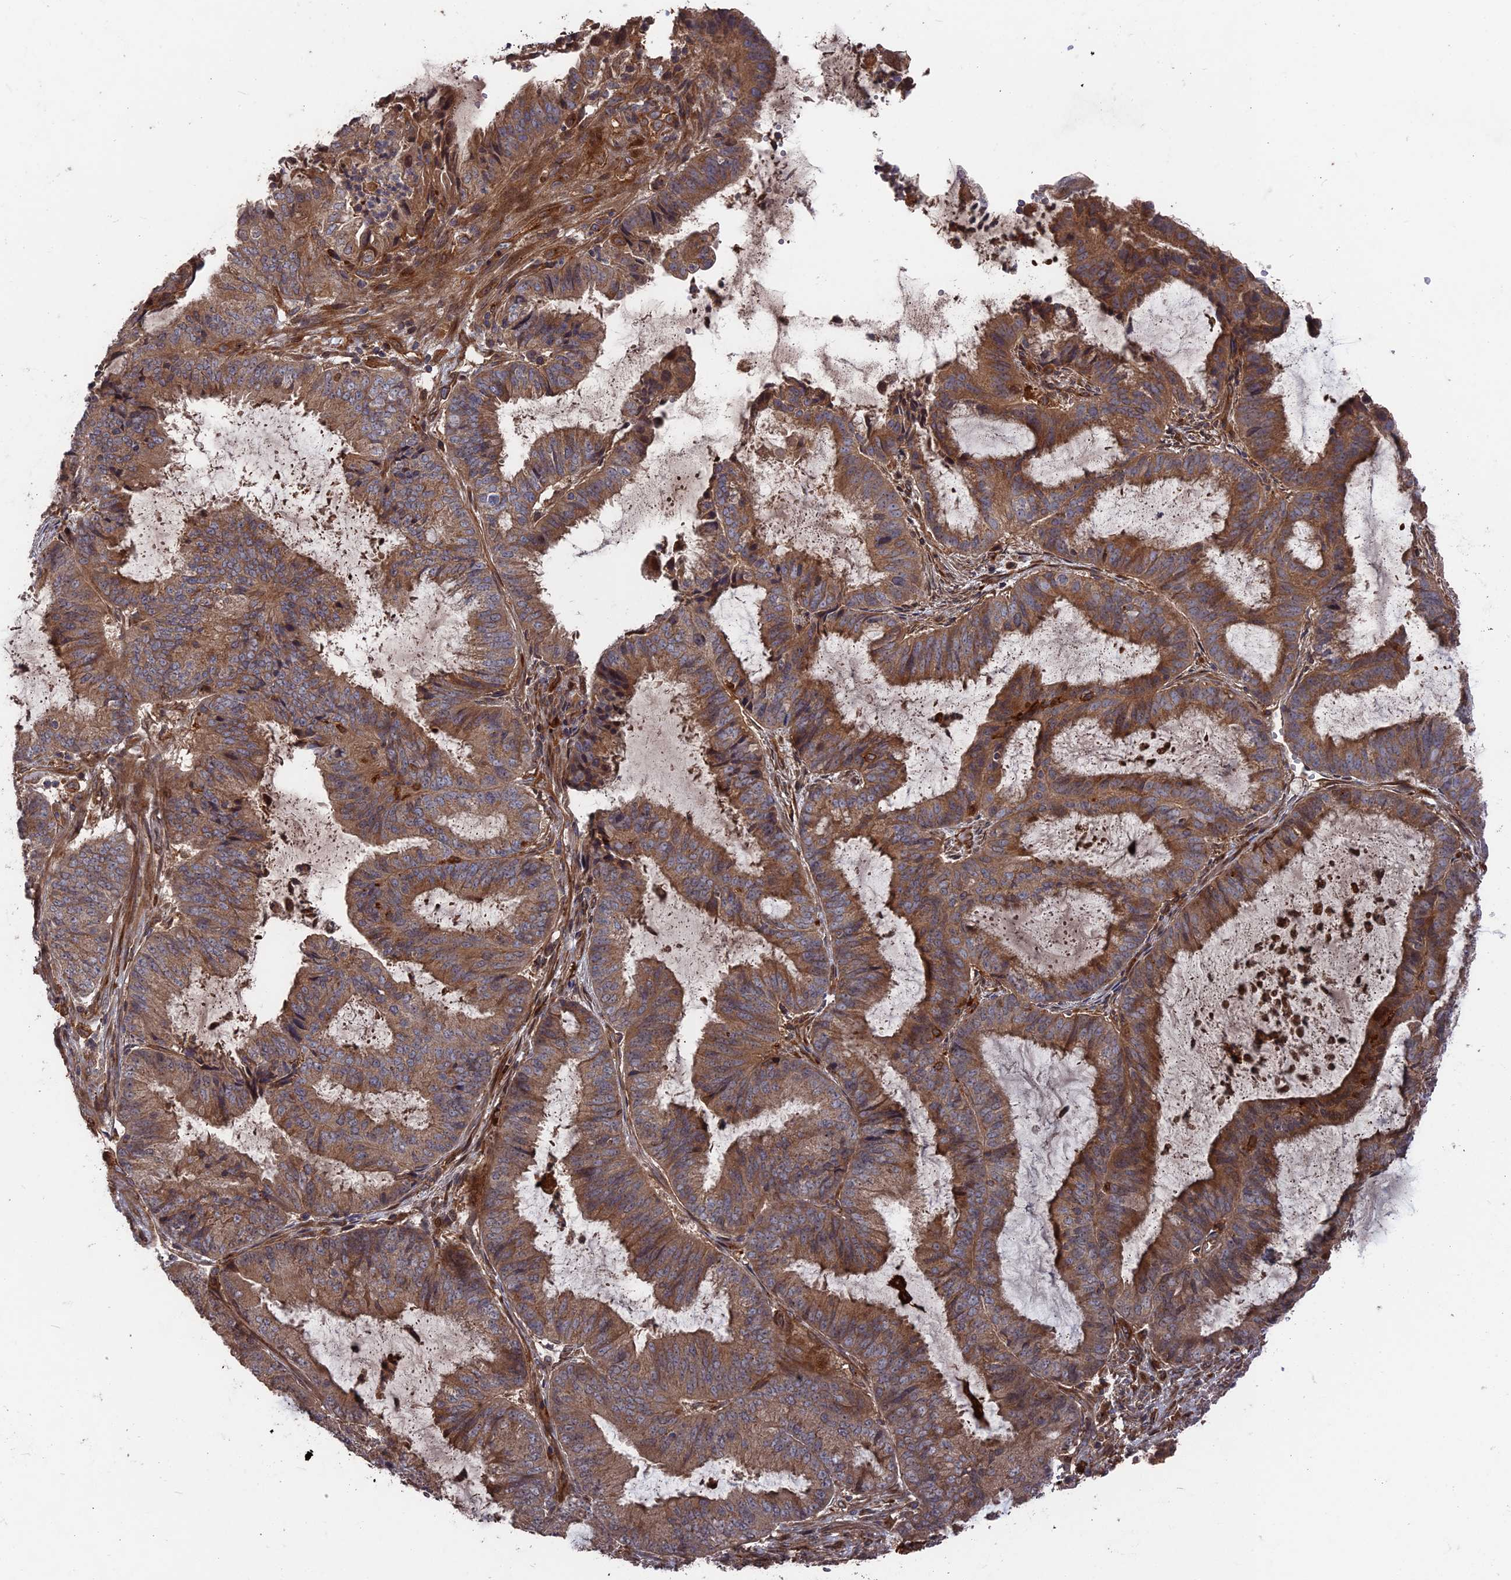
{"staining": {"intensity": "moderate", "quantity": ">75%", "location": "cytoplasmic/membranous"}, "tissue": "endometrial cancer", "cell_type": "Tumor cells", "image_type": "cancer", "snomed": [{"axis": "morphology", "description": "Adenocarcinoma, NOS"}, {"axis": "topography", "description": "Endometrium"}], "caption": "A brown stain highlights moderate cytoplasmic/membranous staining of a protein in human endometrial cancer tumor cells.", "gene": "DEF8", "patient": {"sex": "female", "age": 51}}